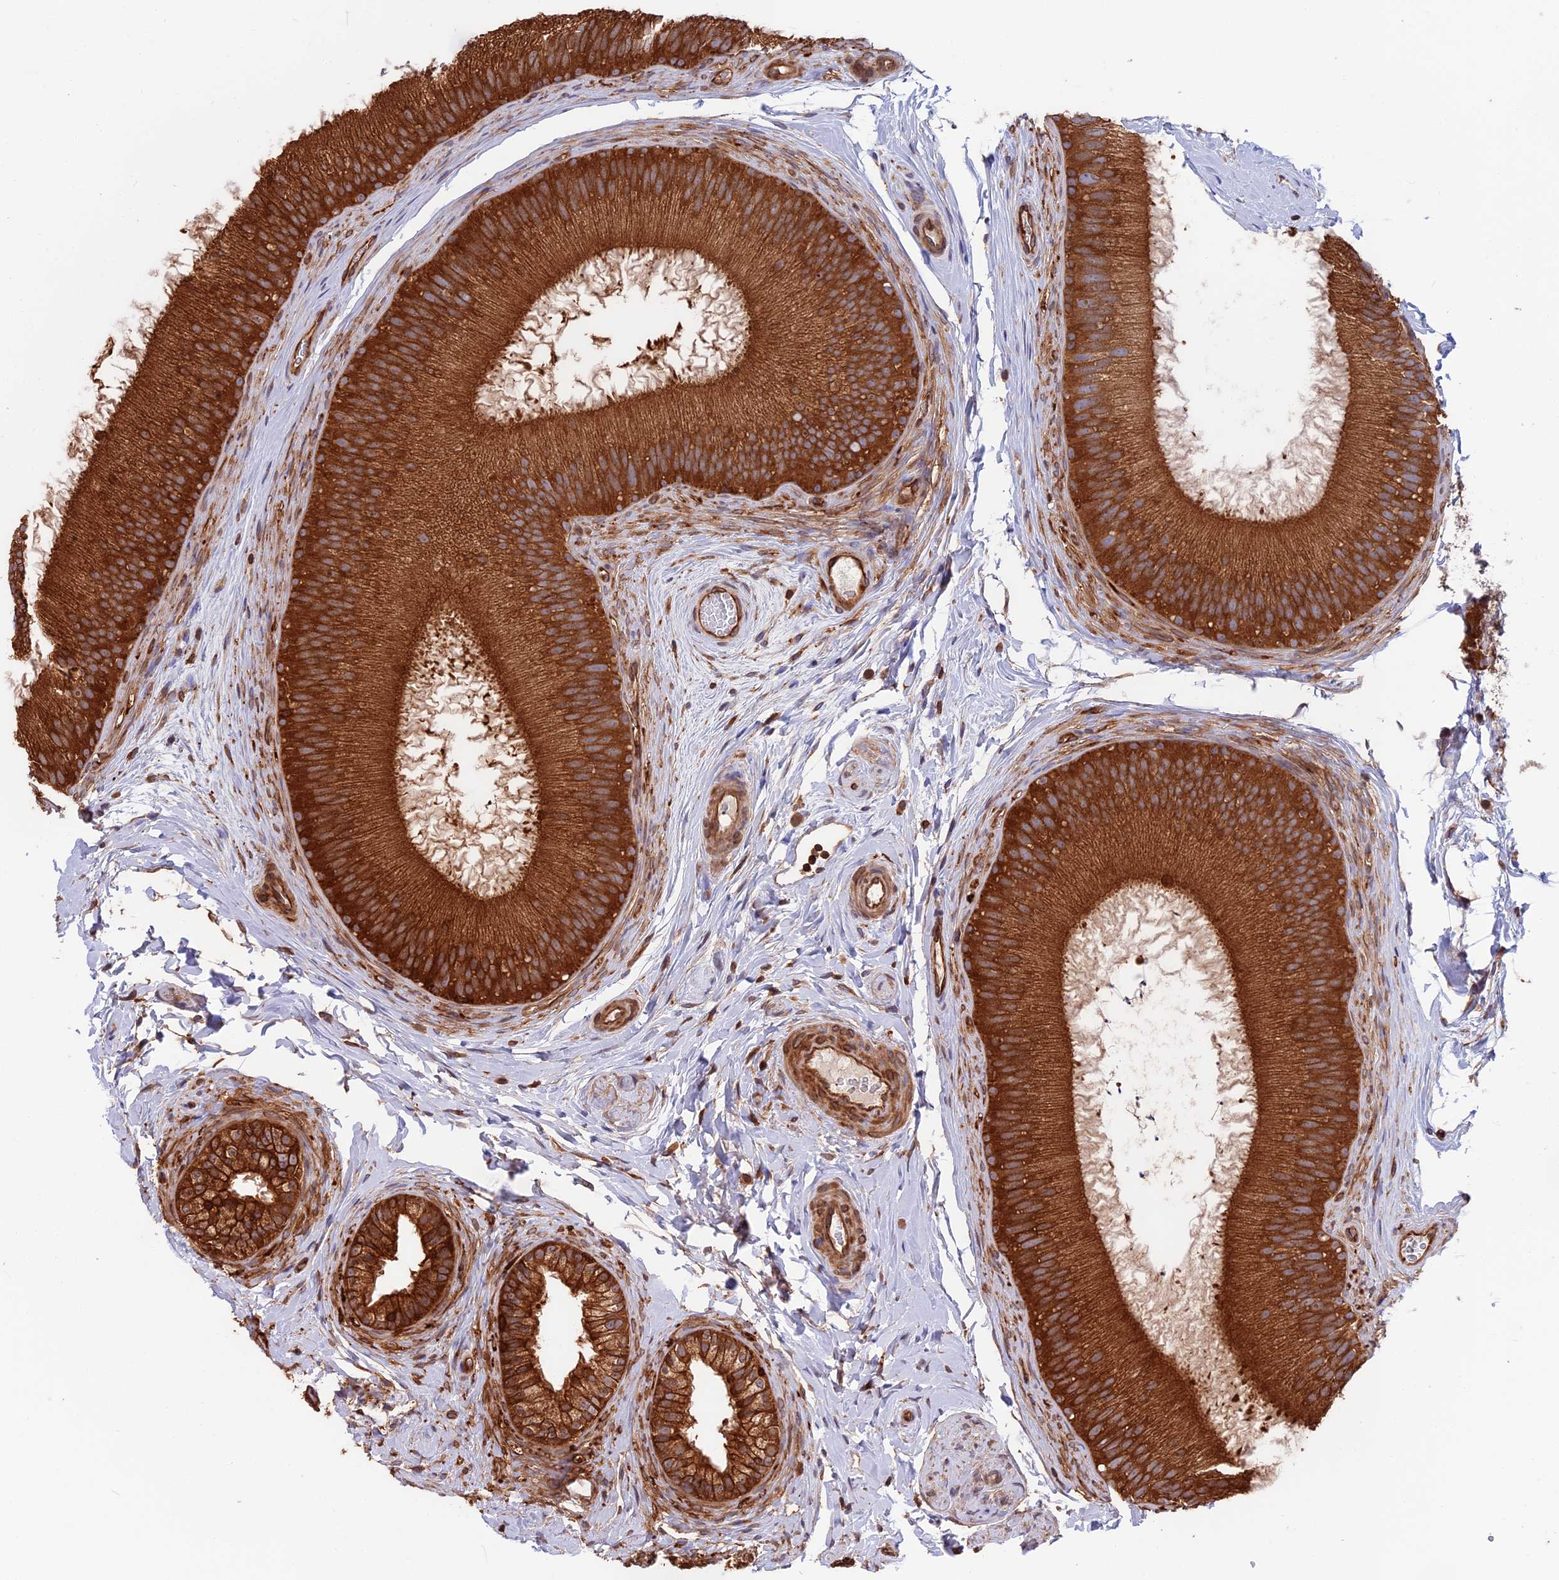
{"staining": {"intensity": "strong", "quantity": "25%-75%", "location": "cytoplasmic/membranous"}, "tissue": "epididymis", "cell_type": "Glandular cells", "image_type": "normal", "snomed": [{"axis": "morphology", "description": "Normal tissue, NOS"}, {"axis": "topography", "description": "Epididymis"}], "caption": "Protein expression by immunohistochemistry (IHC) reveals strong cytoplasmic/membranous positivity in approximately 25%-75% of glandular cells in unremarkable epididymis. Nuclei are stained in blue.", "gene": "WDR1", "patient": {"sex": "male", "age": 45}}